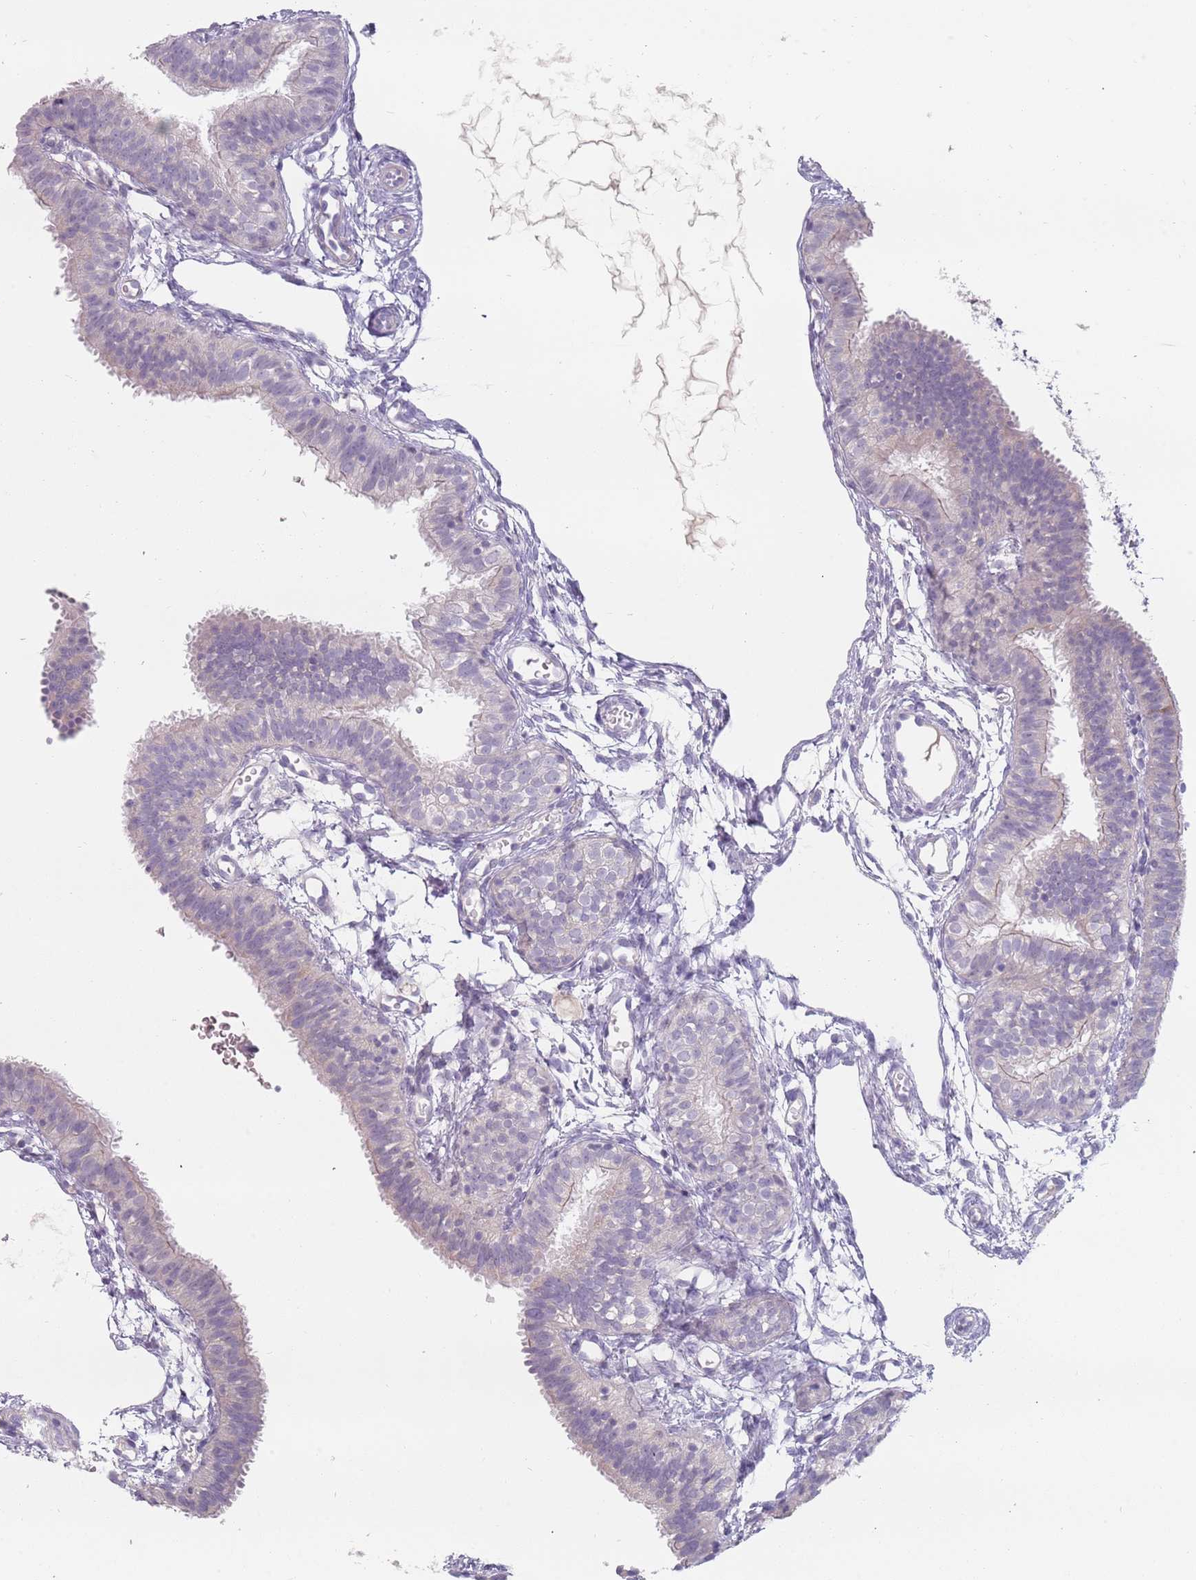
{"staining": {"intensity": "negative", "quantity": "none", "location": "none"}, "tissue": "fallopian tube", "cell_type": "Glandular cells", "image_type": "normal", "snomed": [{"axis": "morphology", "description": "Normal tissue, NOS"}, {"axis": "topography", "description": "Fallopian tube"}], "caption": "IHC micrograph of benign fallopian tube stained for a protein (brown), which displays no staining in glandular cells.", "gene": "DDX4", "patient": {"sex": "female", "age": 35}}